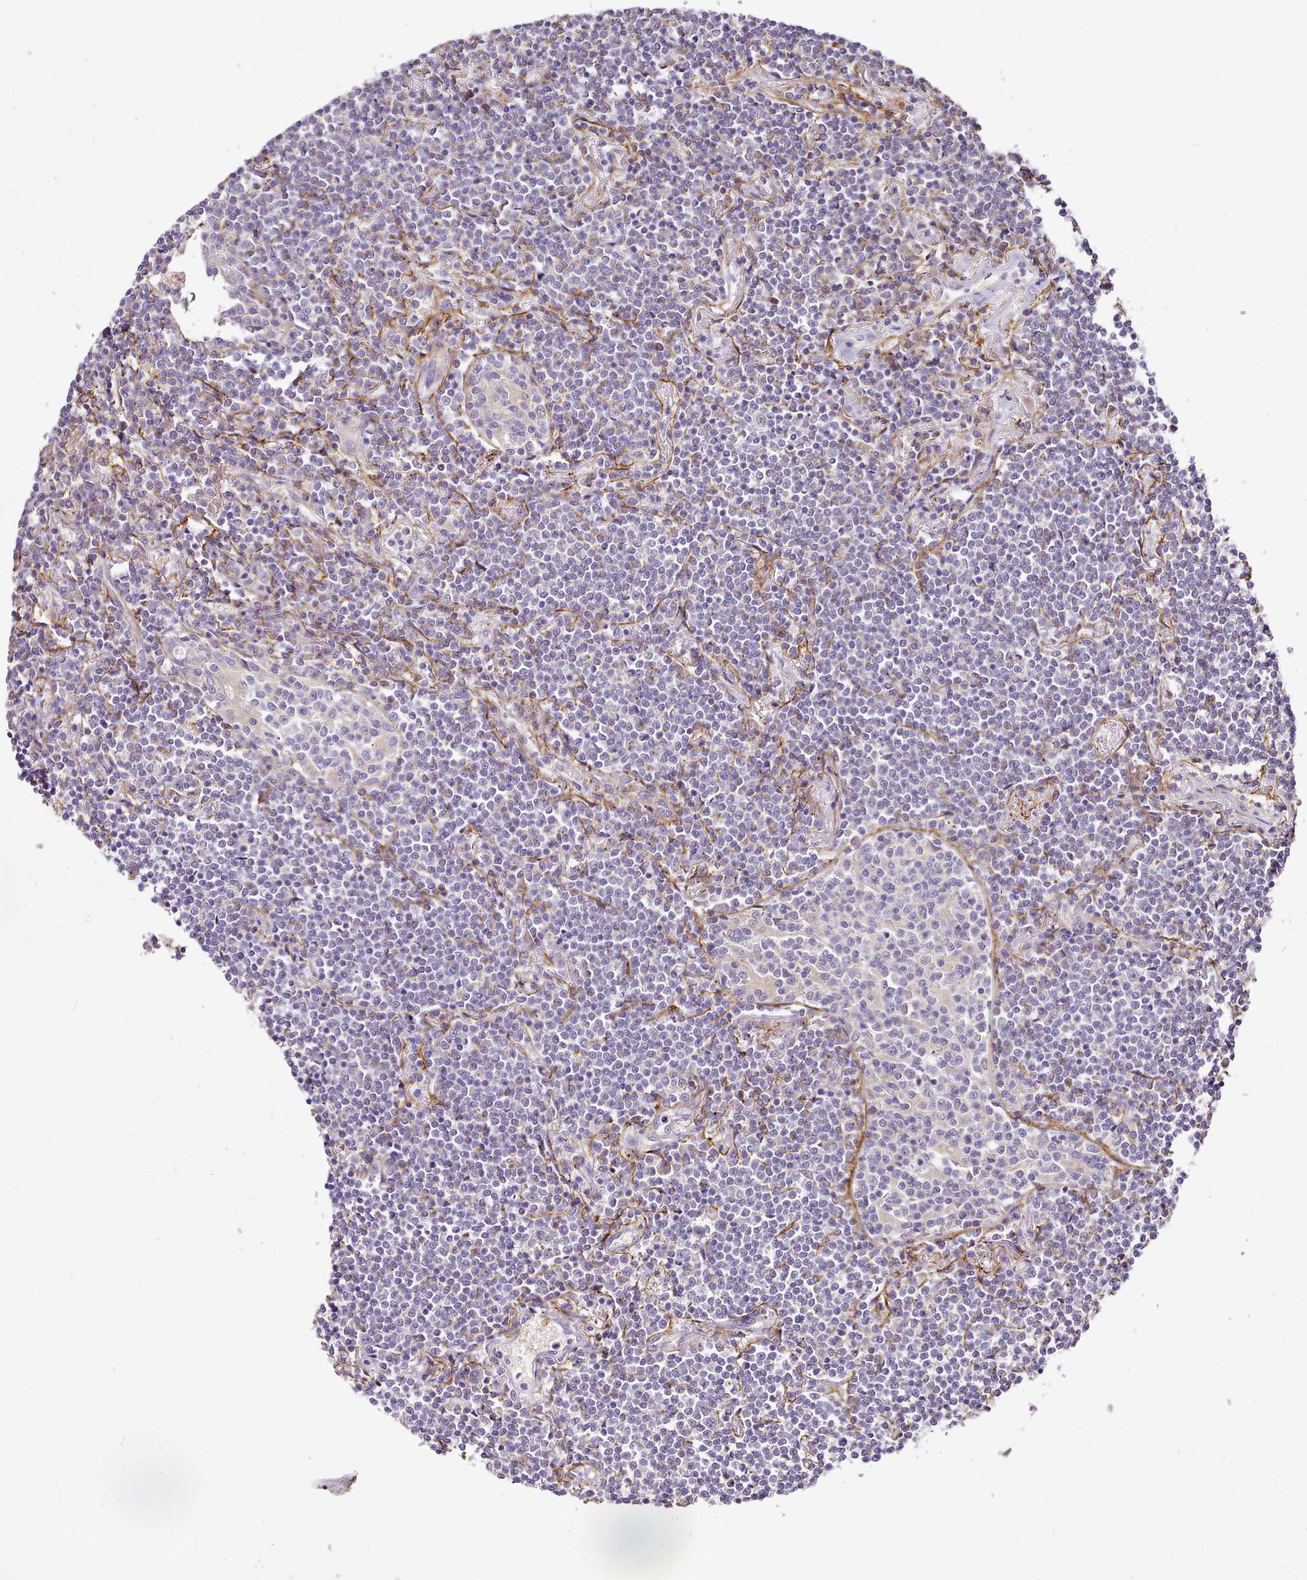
{"staining": {"intensity": "negative", "quantity": "none", "location": "none"}, "tissue": "lymphoma", "cell_type": "Tumor cells", "image_type": "cancer", "snomed": [{"axis": "morphology", "description": "Malignant lymphoma, non-Hodgkin's type, Low grade"}, {"axis": "topography", "description": "Lung"}], "caption": "Immunohistochemistry histopathology image of human malignant lymphoma, non-Hodgkin's type (low-grade) stained for a protein (brown), which displays no expression in tumor cells.", "gene": "NBPF1", "patient": {"sex": "female", "age": 71}}